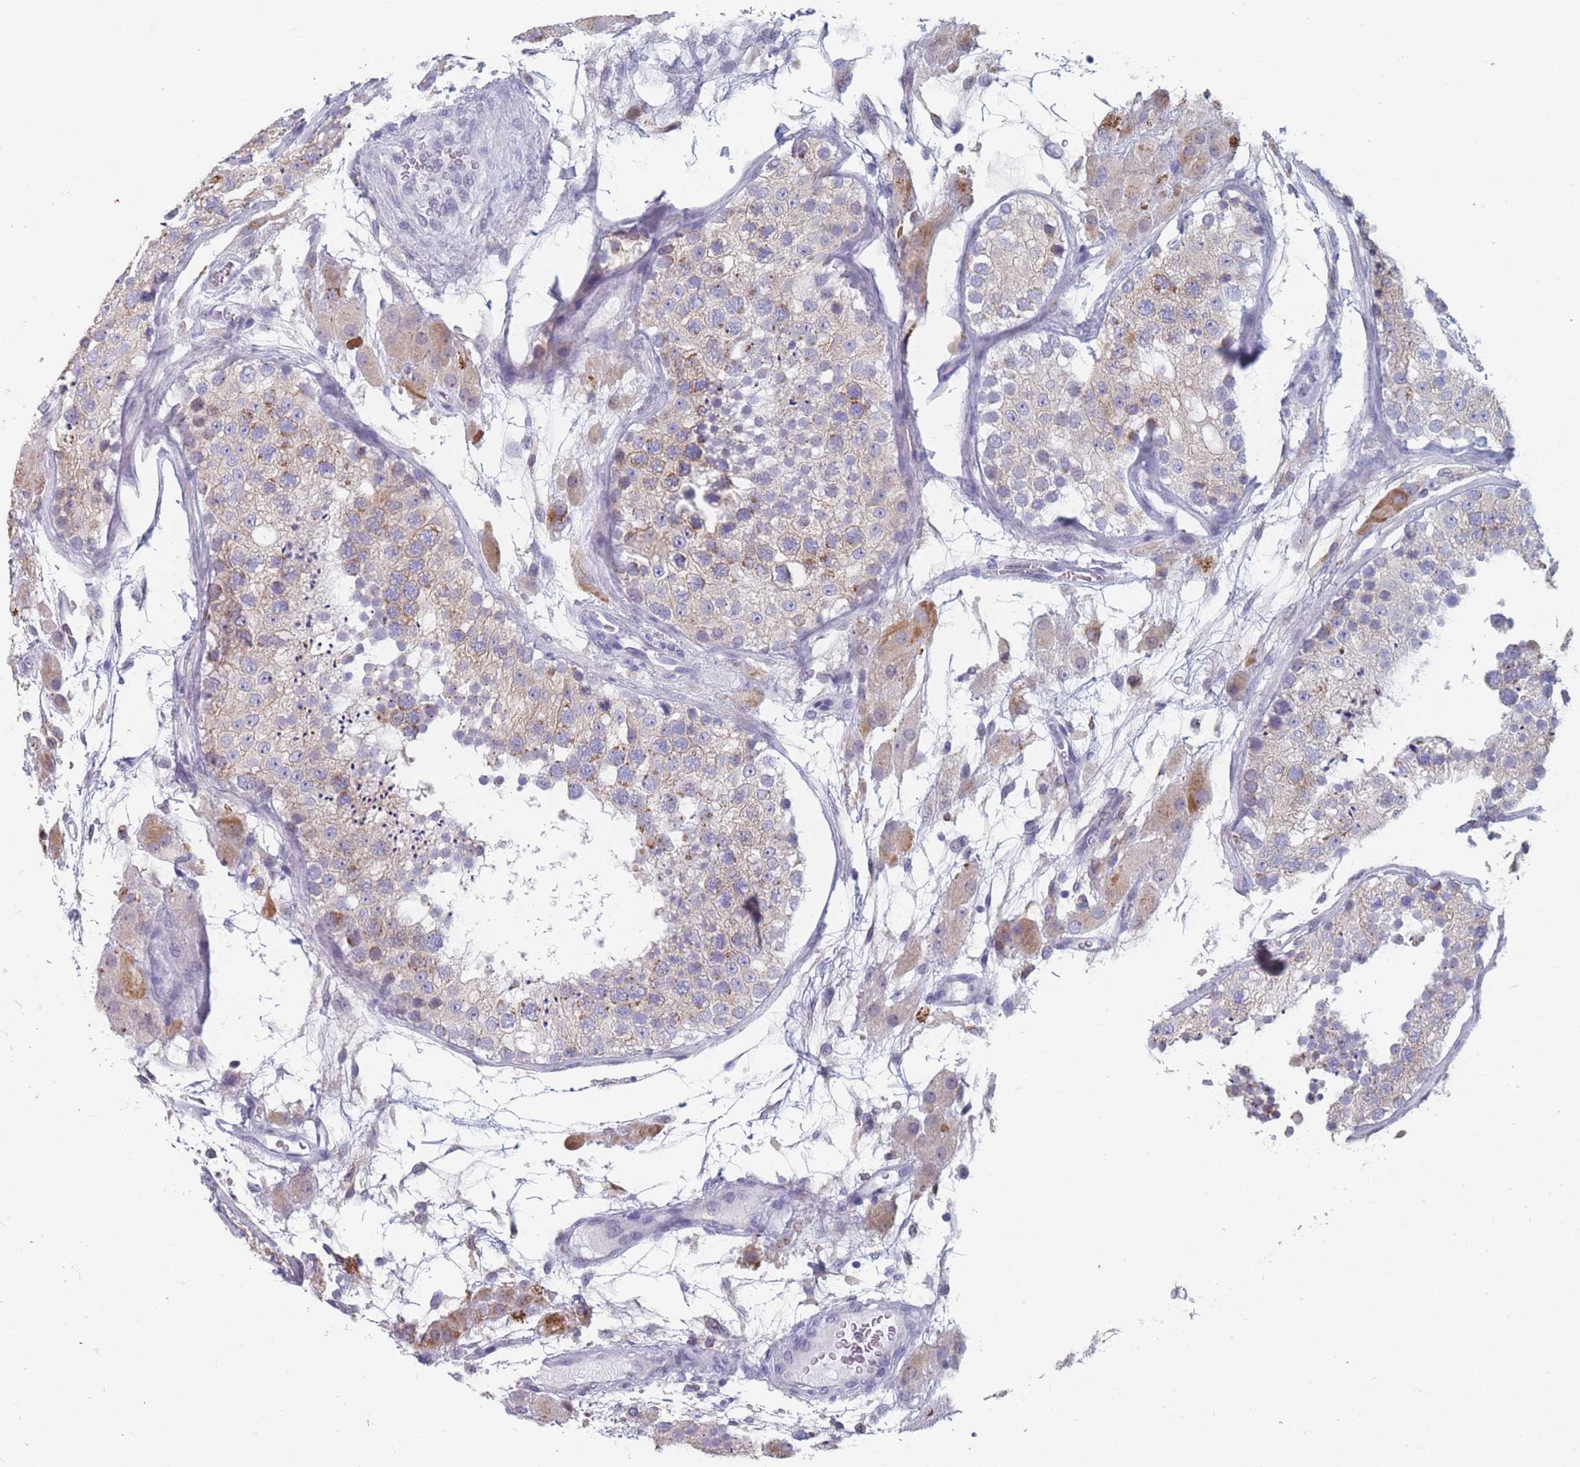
{"staining": {"intensity": "moderate", "quantity": "25%-75%", "location": "cytoplasmic/membranous"}, "tissue": "testis", "cell_type": "Cells in seminiferous ducts", "image_type": "normal", "snomed": [{"axis": "morphology", "description": "Normal tissue, NOS"}, {"axis": "topography", "description": "Testis"}], "caption": "Moderate cytoplasmic/membranous staining for a protein is seen in about 25%-75% of cells in seminiferous ducts of normal testis using IHC.", "gene": "TMED10", "patient": {"sex": "male", "age": 26}}